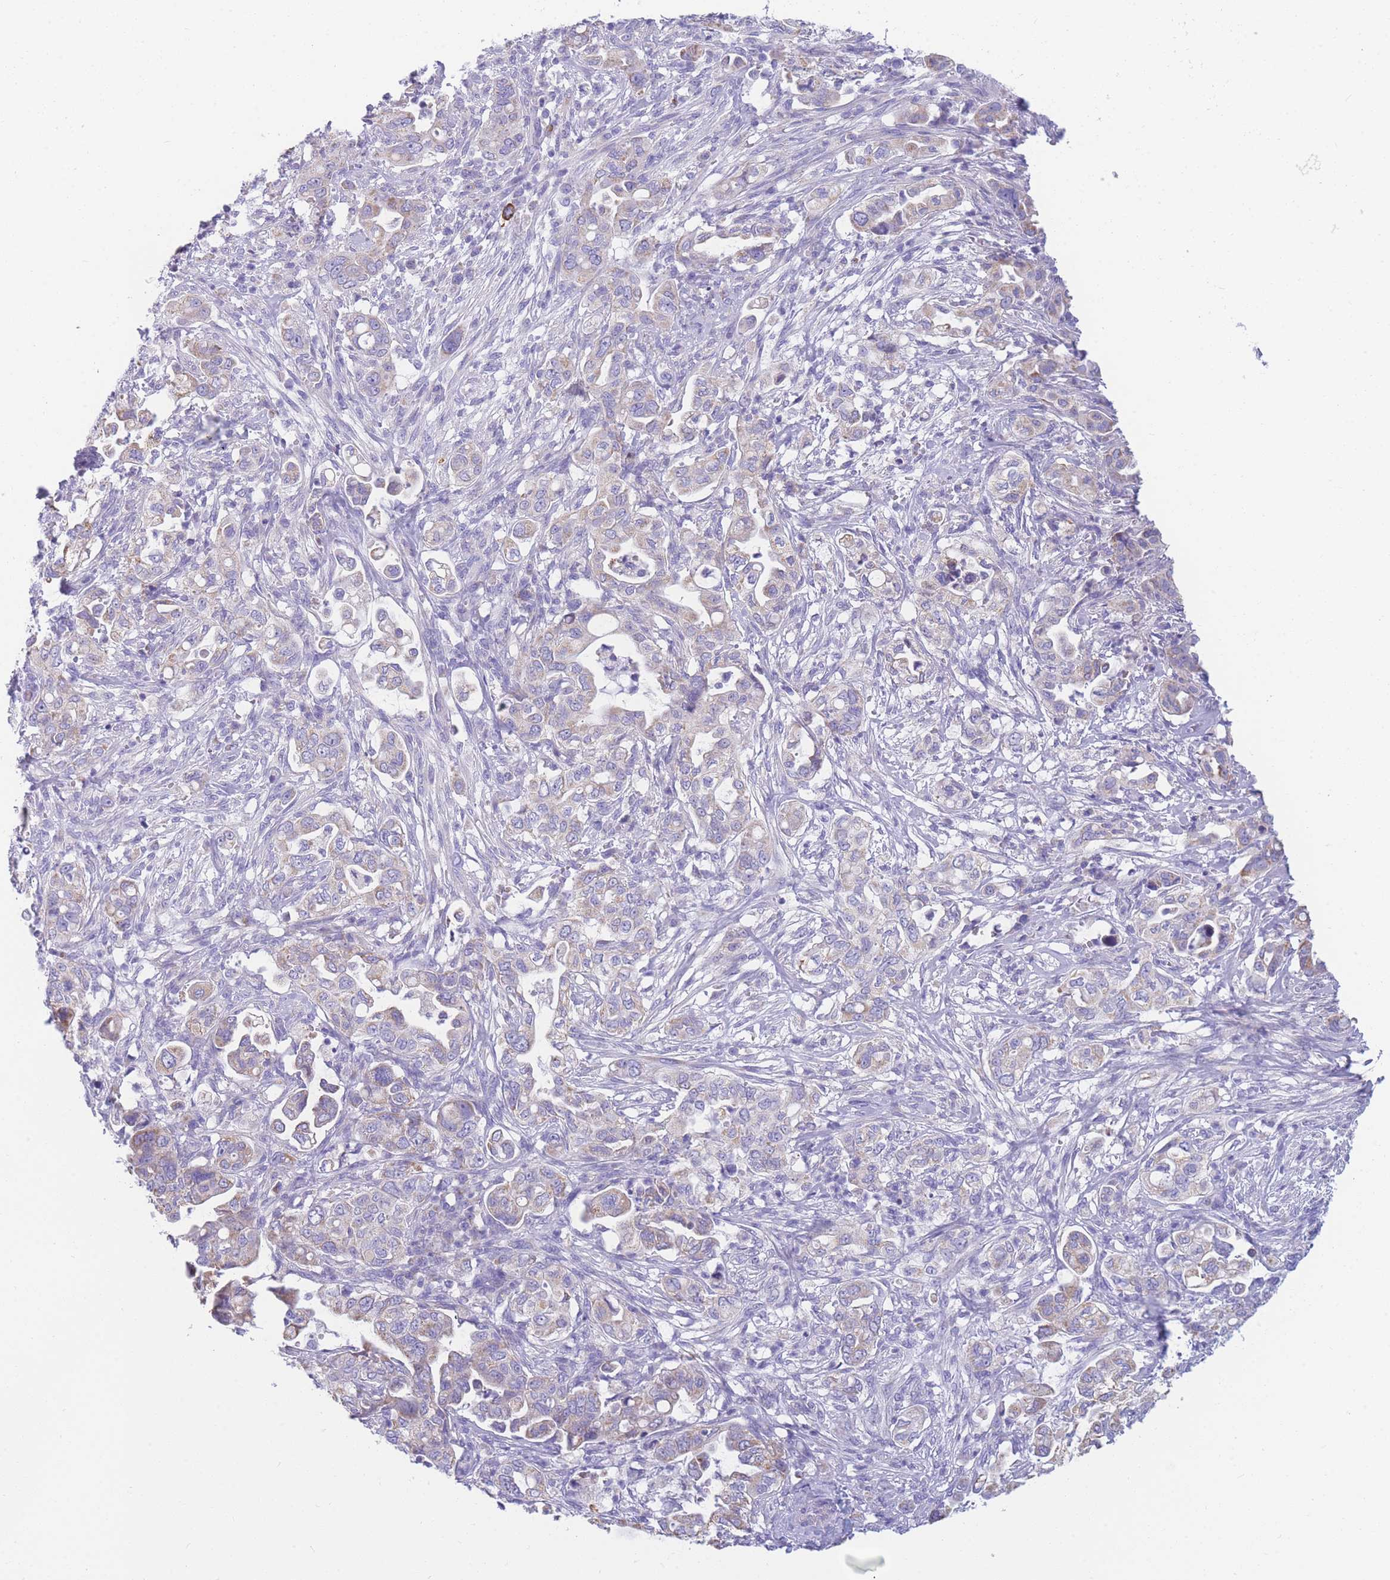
{"staining": {"intensity": "negative", "quantity": "none", "location": "none"}, "tissue": "pancreatic cancer", "cell_type": "Tumor cells", "image_type": "cancer", "snomed": [{"axis": "morphology", "description": "Normal tissue, NOS"}, {"axis": "morphology", "description": "Adenocarcinoma, NOS"}, {"axis": "topography", "description": "Lymph node"}, {"axis": "topography", "description": "Pancreas"}], "caption": "Tumor cells are negative for brown protein staining in pancreatic cancer (adenocarcinoma).", "gene": "DHRS11", "patient": {"sex": "female", "age": 67}}